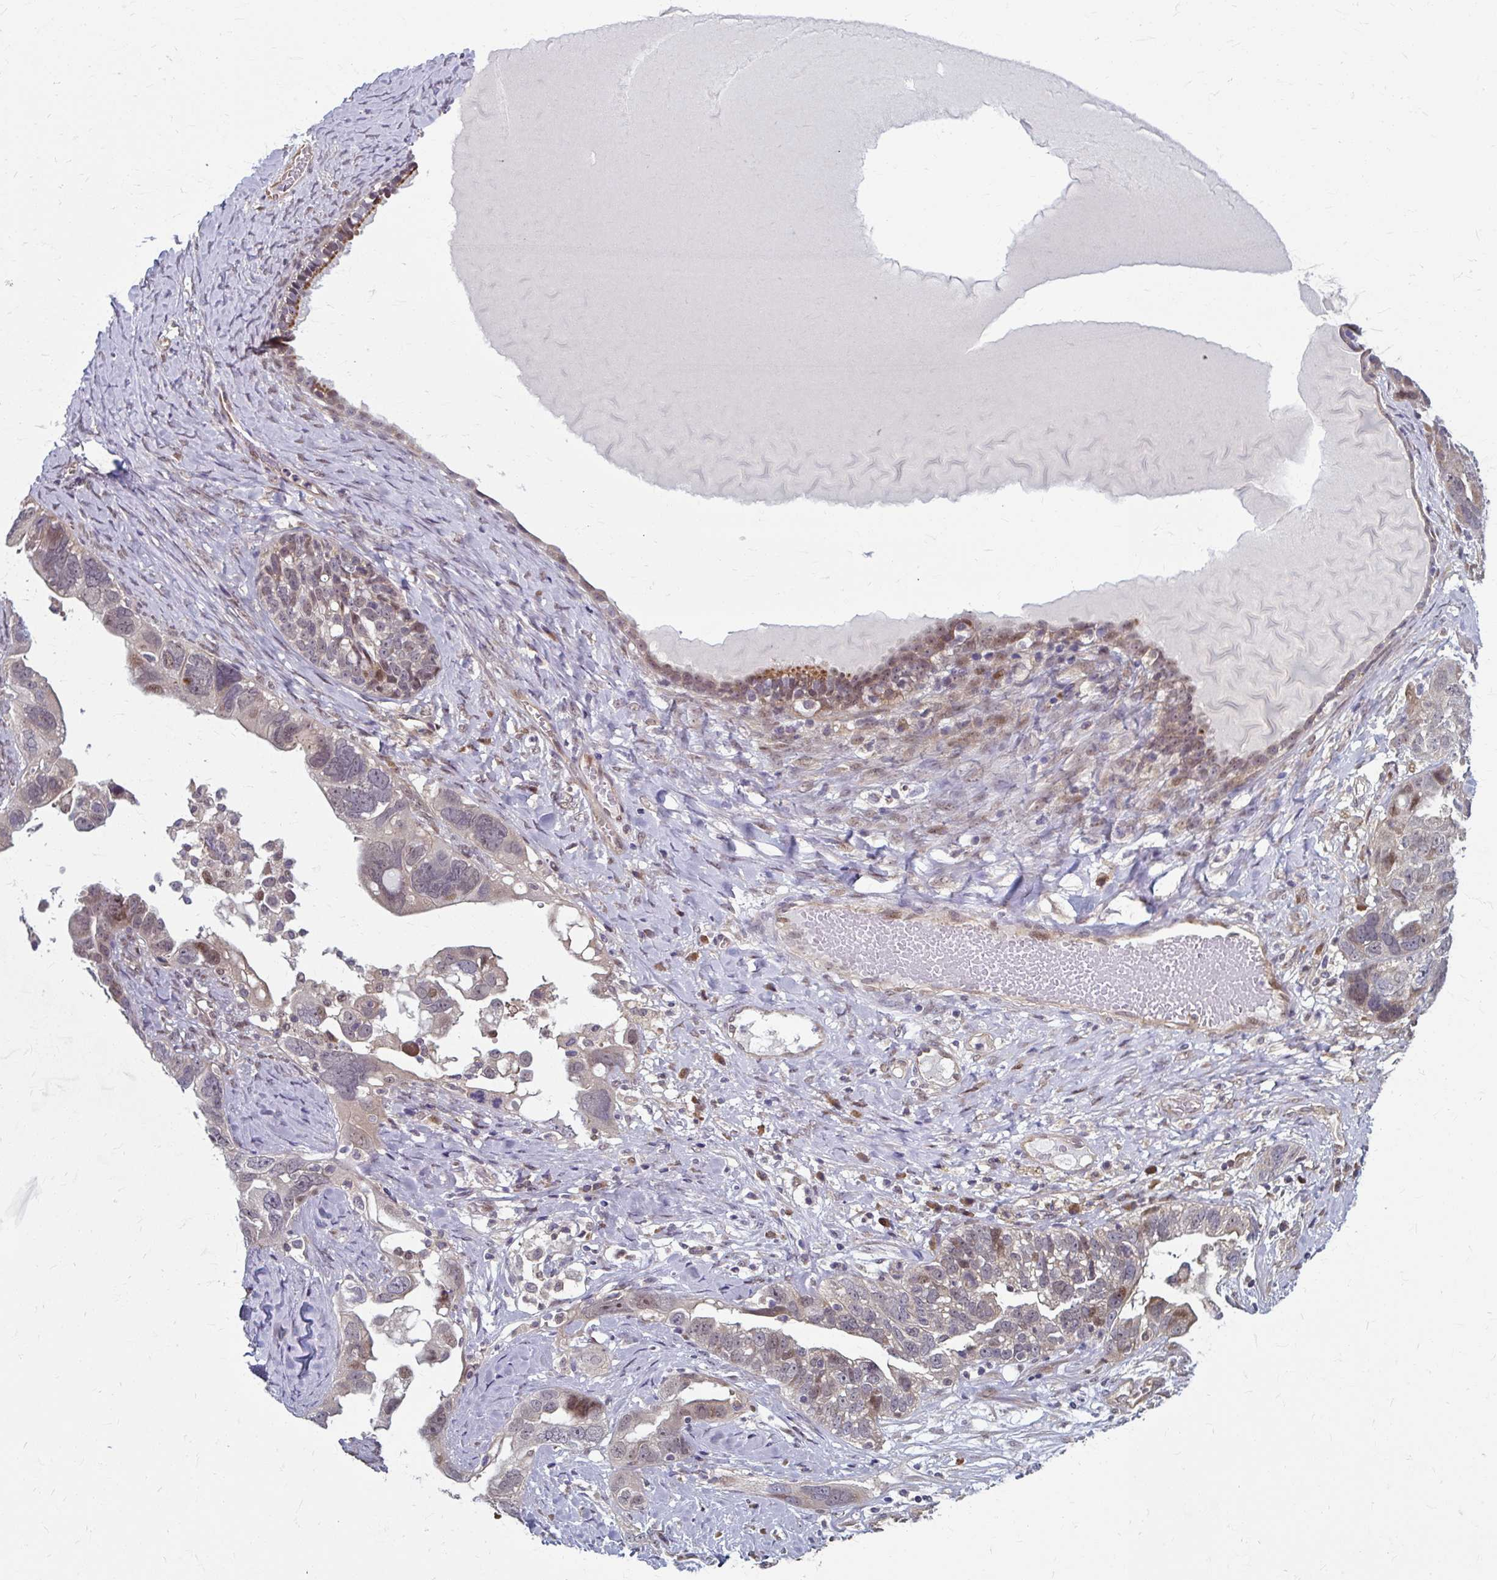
{"staining": {"intensity": "moderate", "quantity": "<25%", "location": "nuclear"}, "tissue": "ovarian cancer", "cell_type": "Tumor cells", "image_type": "cancer", "snomed": [{"axis": "morphology", "description": "Cystadenocarcinoma, serous, NOS"}, {"axis": "topography", "description": "Ovary"}], "caption": "Moderate nuclear protein staining is present in about <25% of tumor cells in ovarian cancer (serous cystadenocarcinoma). (Brightfield microscopy of DAB IHC at high magnification).", "gene": "ZNF555", "patient": {"sex": "female", "age": 79}}